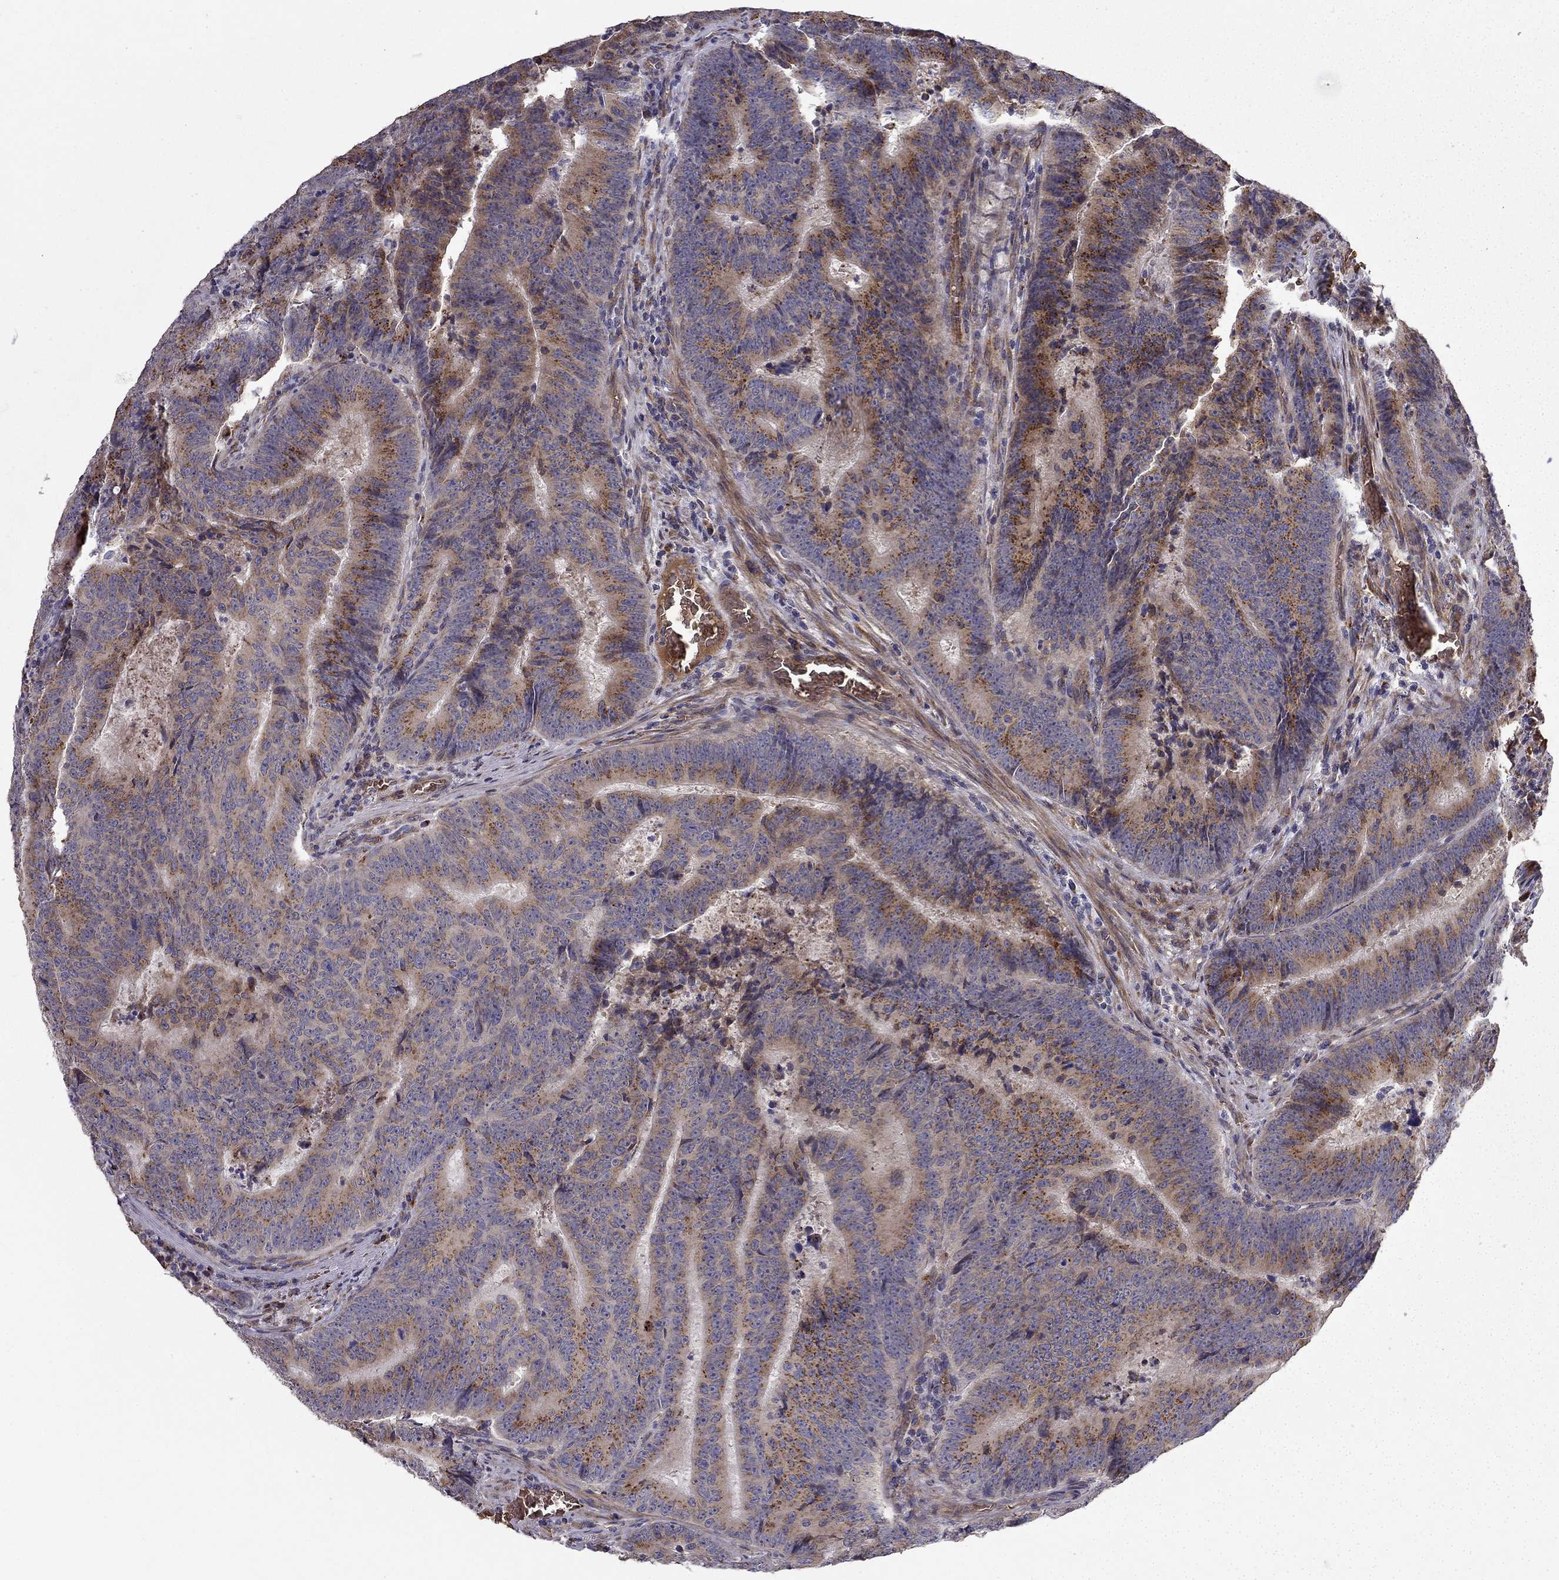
{"staining": {"intensity": "strong", "quantity": "25%-75%", "location": "cytoplasmic/membranous"}, "tissue": "colorectal cancer", "cell_type": "Tumor cells", "image_type": "cancer", "snomed": [{"axis": "morphology", "description": "Adenocarcinoma, NOS"}, {"axis": "topography", "description": "Colon"}], "caption": "Human colorectal cancer (adenocarcinoma) stained for a protein (brown) demonstrates strong cytoplasmic/membranous positive expression in about 25%-75% of tumor cells.", "gene": "B4GALT7", "patient": {"sex": "female", "age": 82}}